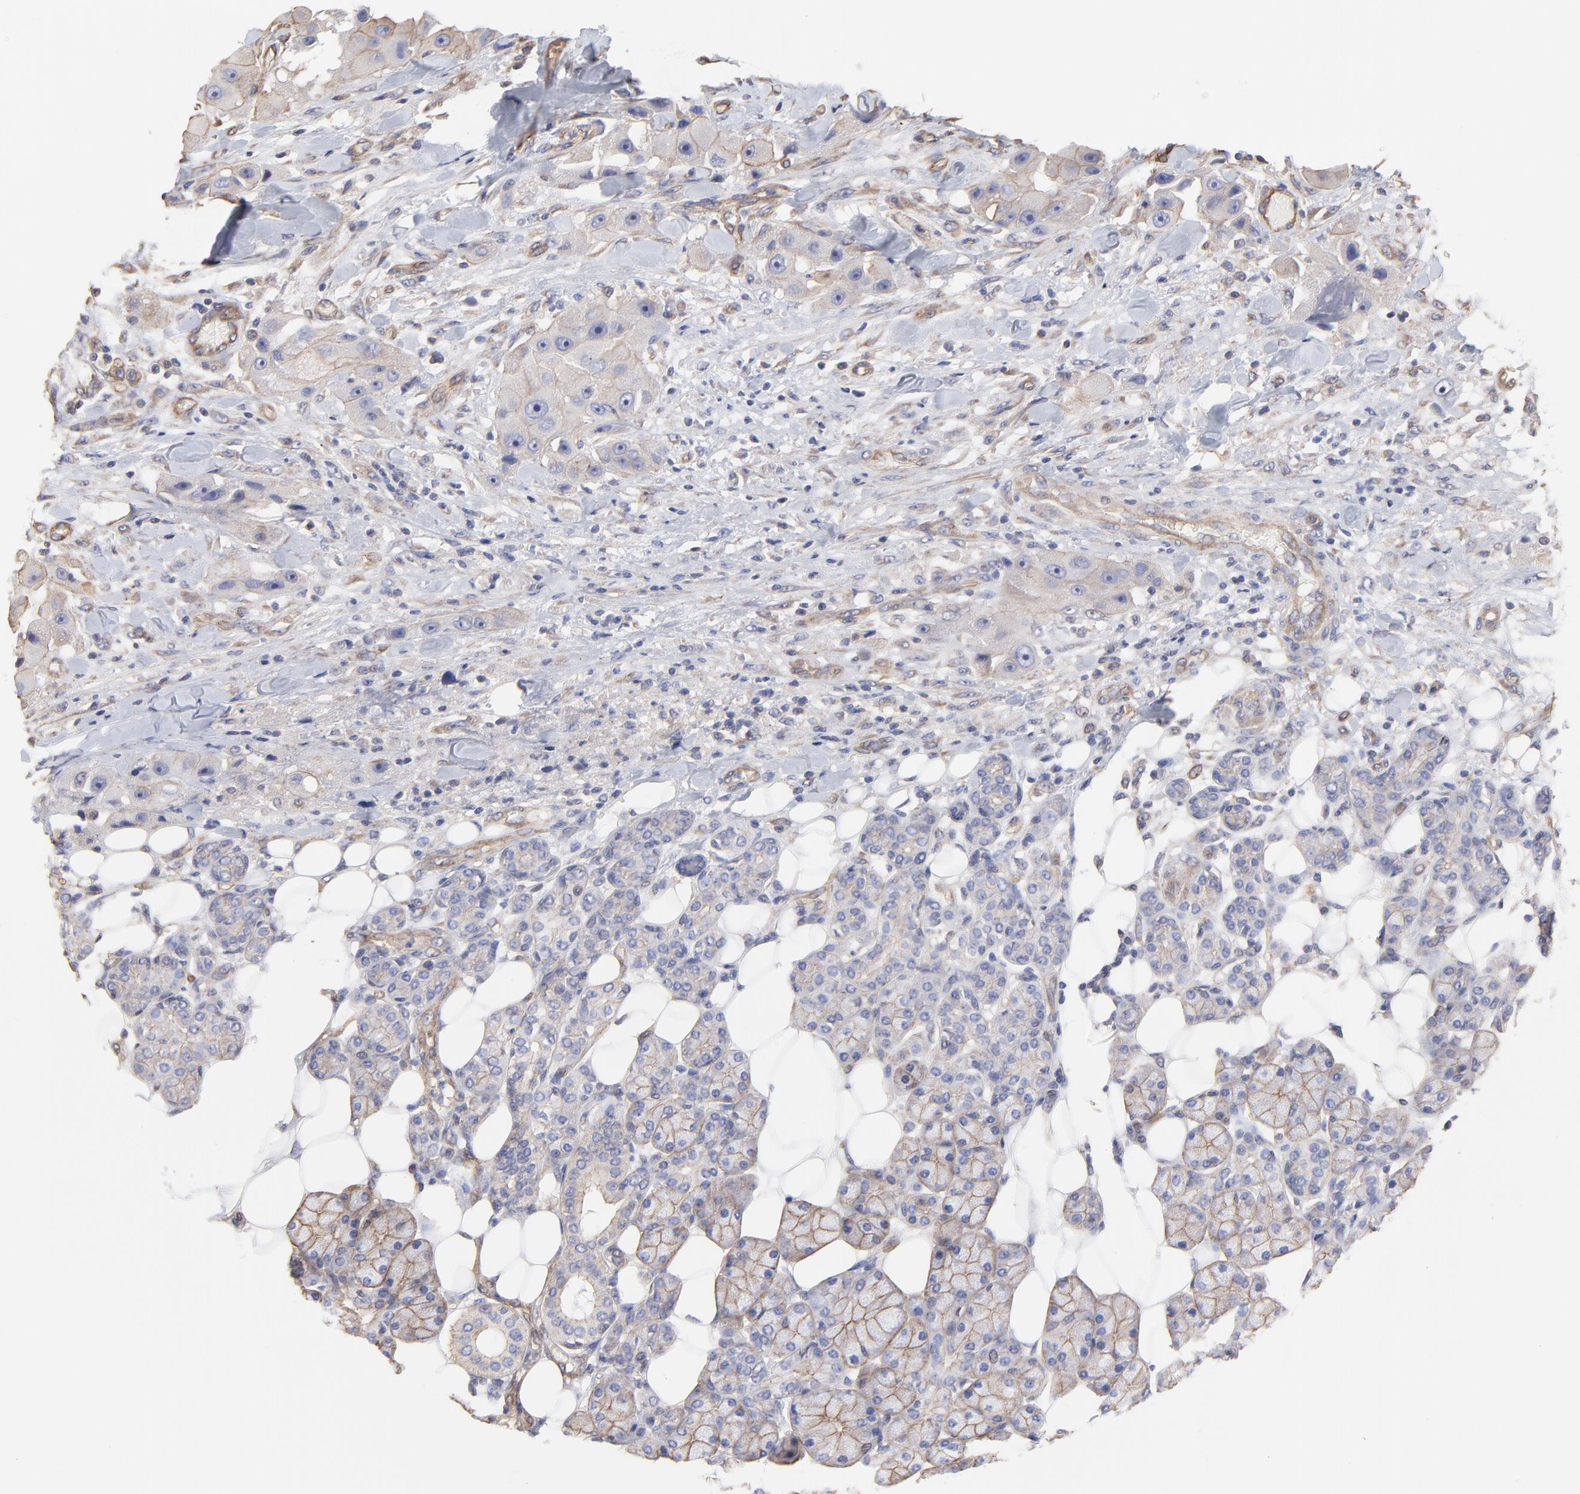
{"staining": {"intensity": "weak", "quantity": ">75%", "location": "cytoplasmic/membranous"}, "tissue": "head and neck cancer", "cell_type": "Tumor cells", "image_type": "cancer", "snomed": [{"axis": "morphology", "description": "Normal tissue, NOS"}, {"axis": "morphology", "description": "Adenocarcinoma, NOS"}, {"axis": "topography", "description": "Salivary gland"}, {"axis": "topography", "description": "Head-Neck"}], "caption": "IHC histopathology image of head and neck cancer stained for a protein (brown), which demonstrates low levels of weak cytoplasmic/membranous positivity in approximately >75% of tumor cells.", "gene": "LRCH2", "patient": {"sex": "male", "age": 80}}